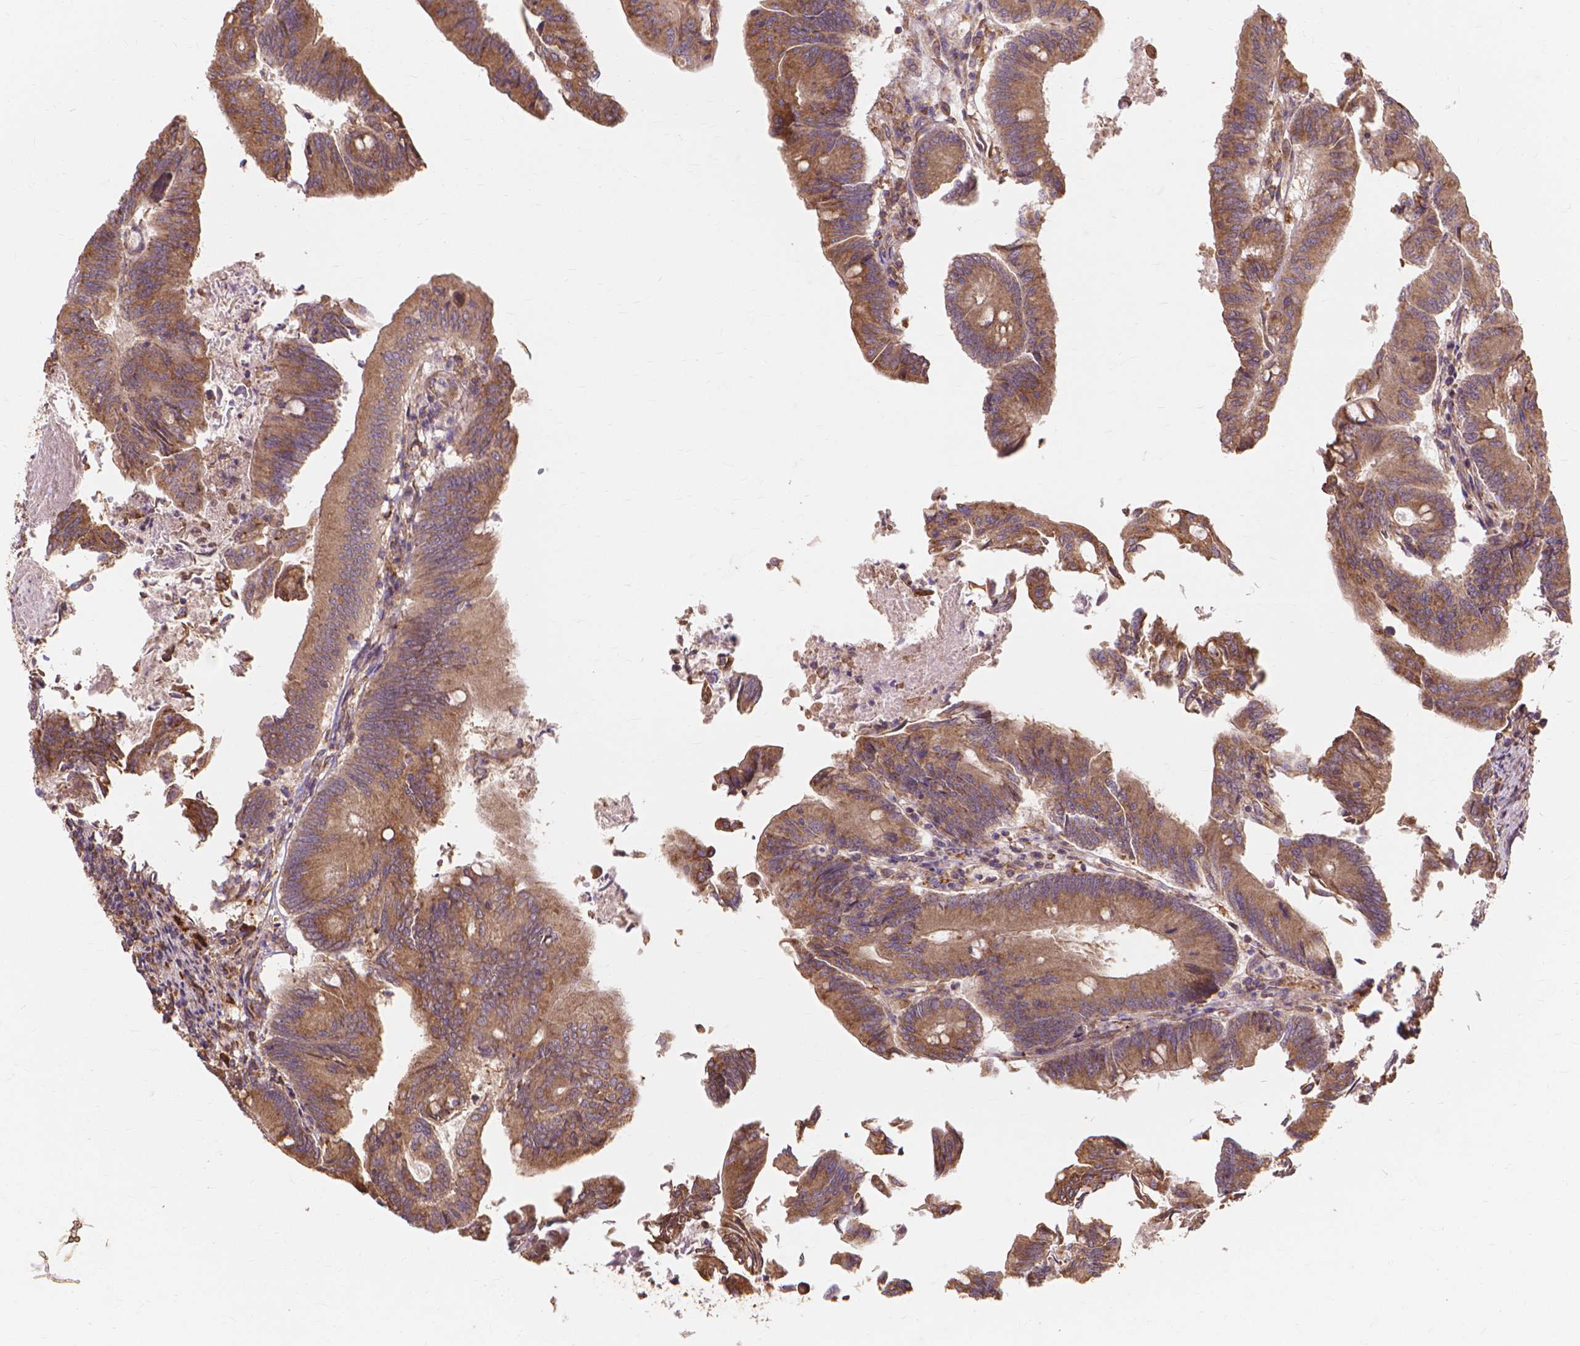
{"staining": {"intensity": "moderate", "quantity": ">75%", "location": "cytoplasmic/membranous"}, "tissue": "colorectal cancer", "cell_type": "Tumor cells", "image_type": "cancer", "snomed": [{"axis": "morphology", "description": "Adenocarcinoma, NOS"}, {"axis": "topography", "description": "Colon"}], "caption": "Brown immunohistochemical staining in colorectal cancer demonstrates moderate cytoplasmic/membranous positivity in approximately >75% of tumor cells. The staining is performed using DAB brown chromogen to label protein expression. The nuclei are counter-stained blue using hematoxylin.", "gene": "TAB2", "patient": {"sex": "female", "age": 70}}